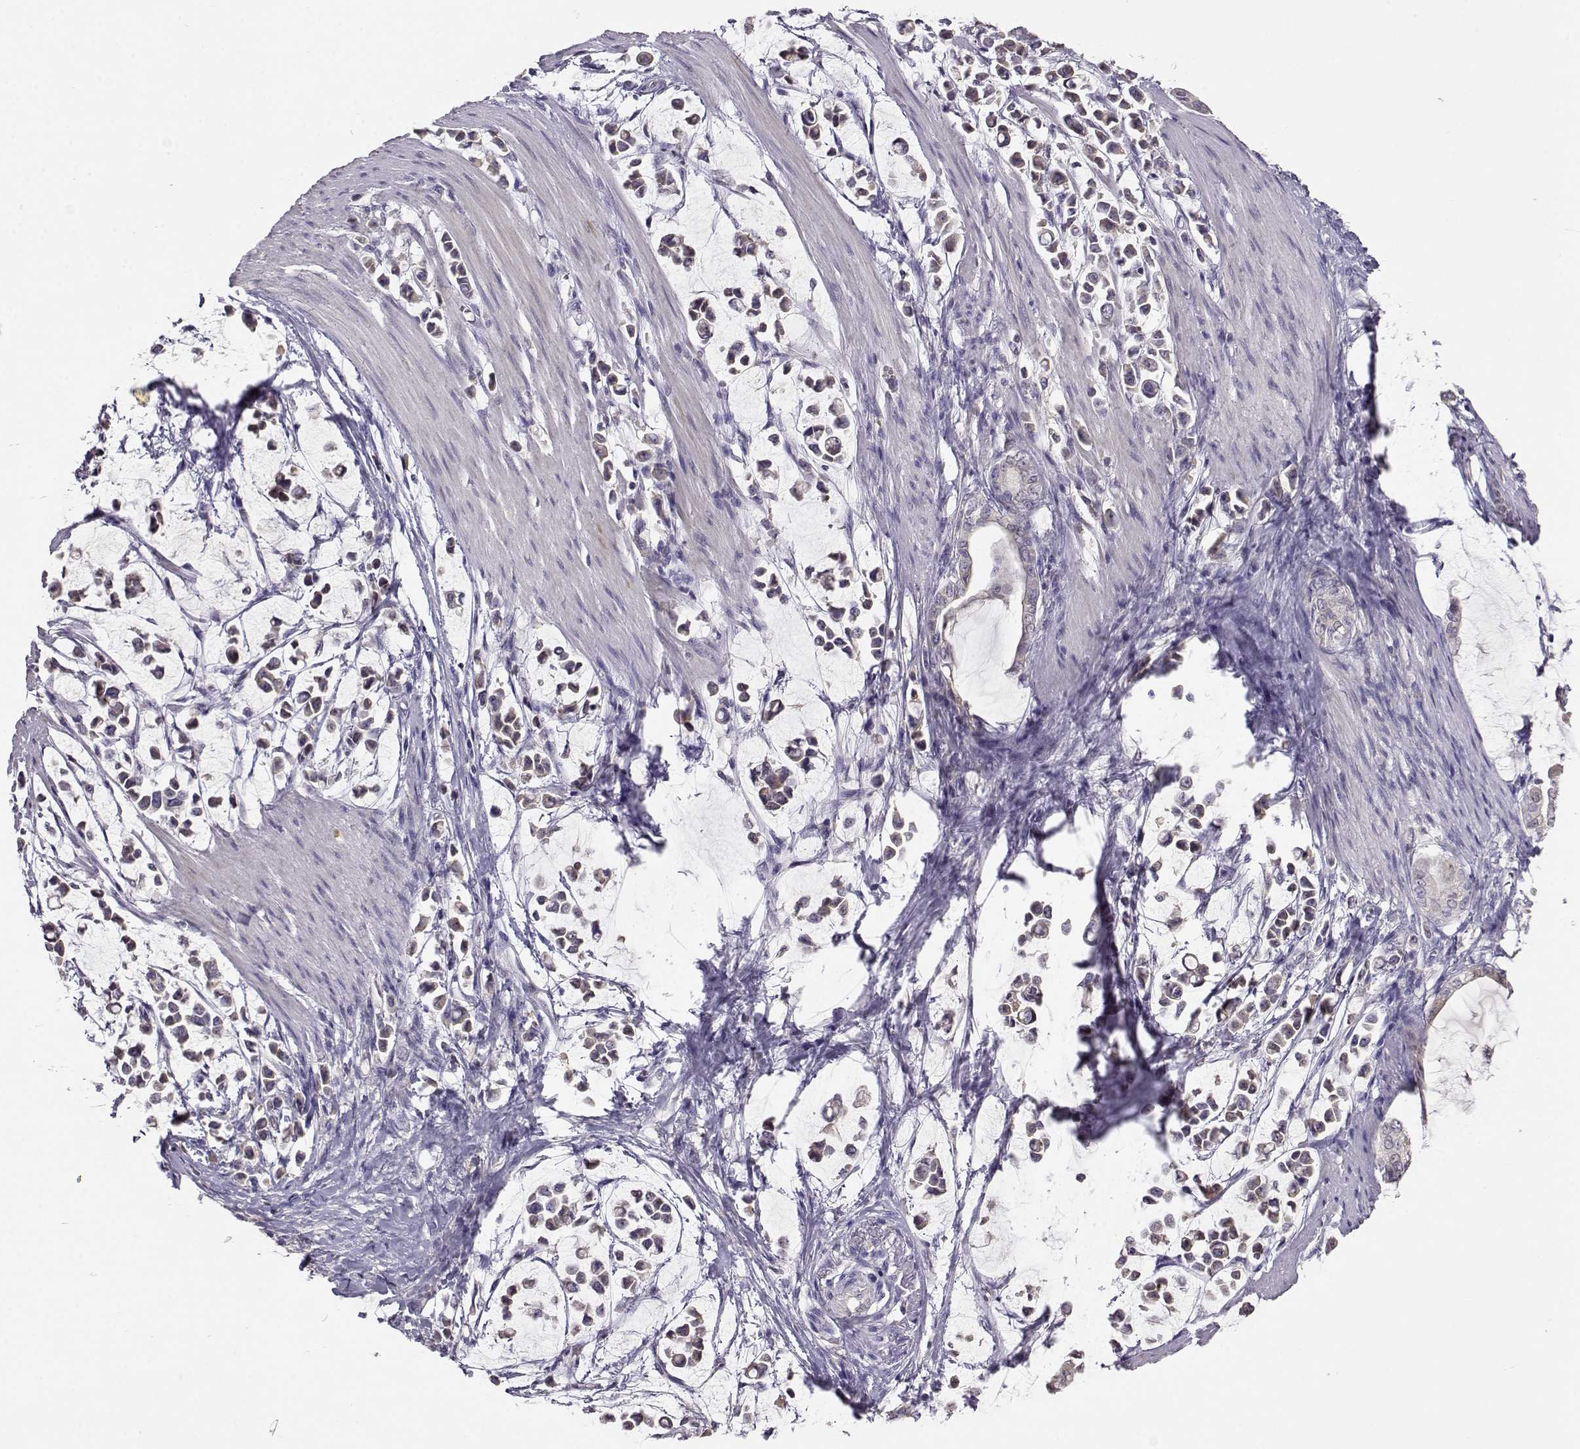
{"staining": {"intensity": "negative", "quantity": "none", "location": "none"}, "tissue": "stomach cancer", "cell_type": "Tumor cells", "image_type": "cancer", "snomed": [{"axis": "morphology", "description": "Adenocarcinoma, NOS"}, {"axis": "topography", "description": "Stomach"}], "caption": "Image shows no protein staining in tumor cells of stomach cancer (adenocarcinoma) tissue.", "gene": "TACR1", "patient": {"sex": "male", "age": 82}}